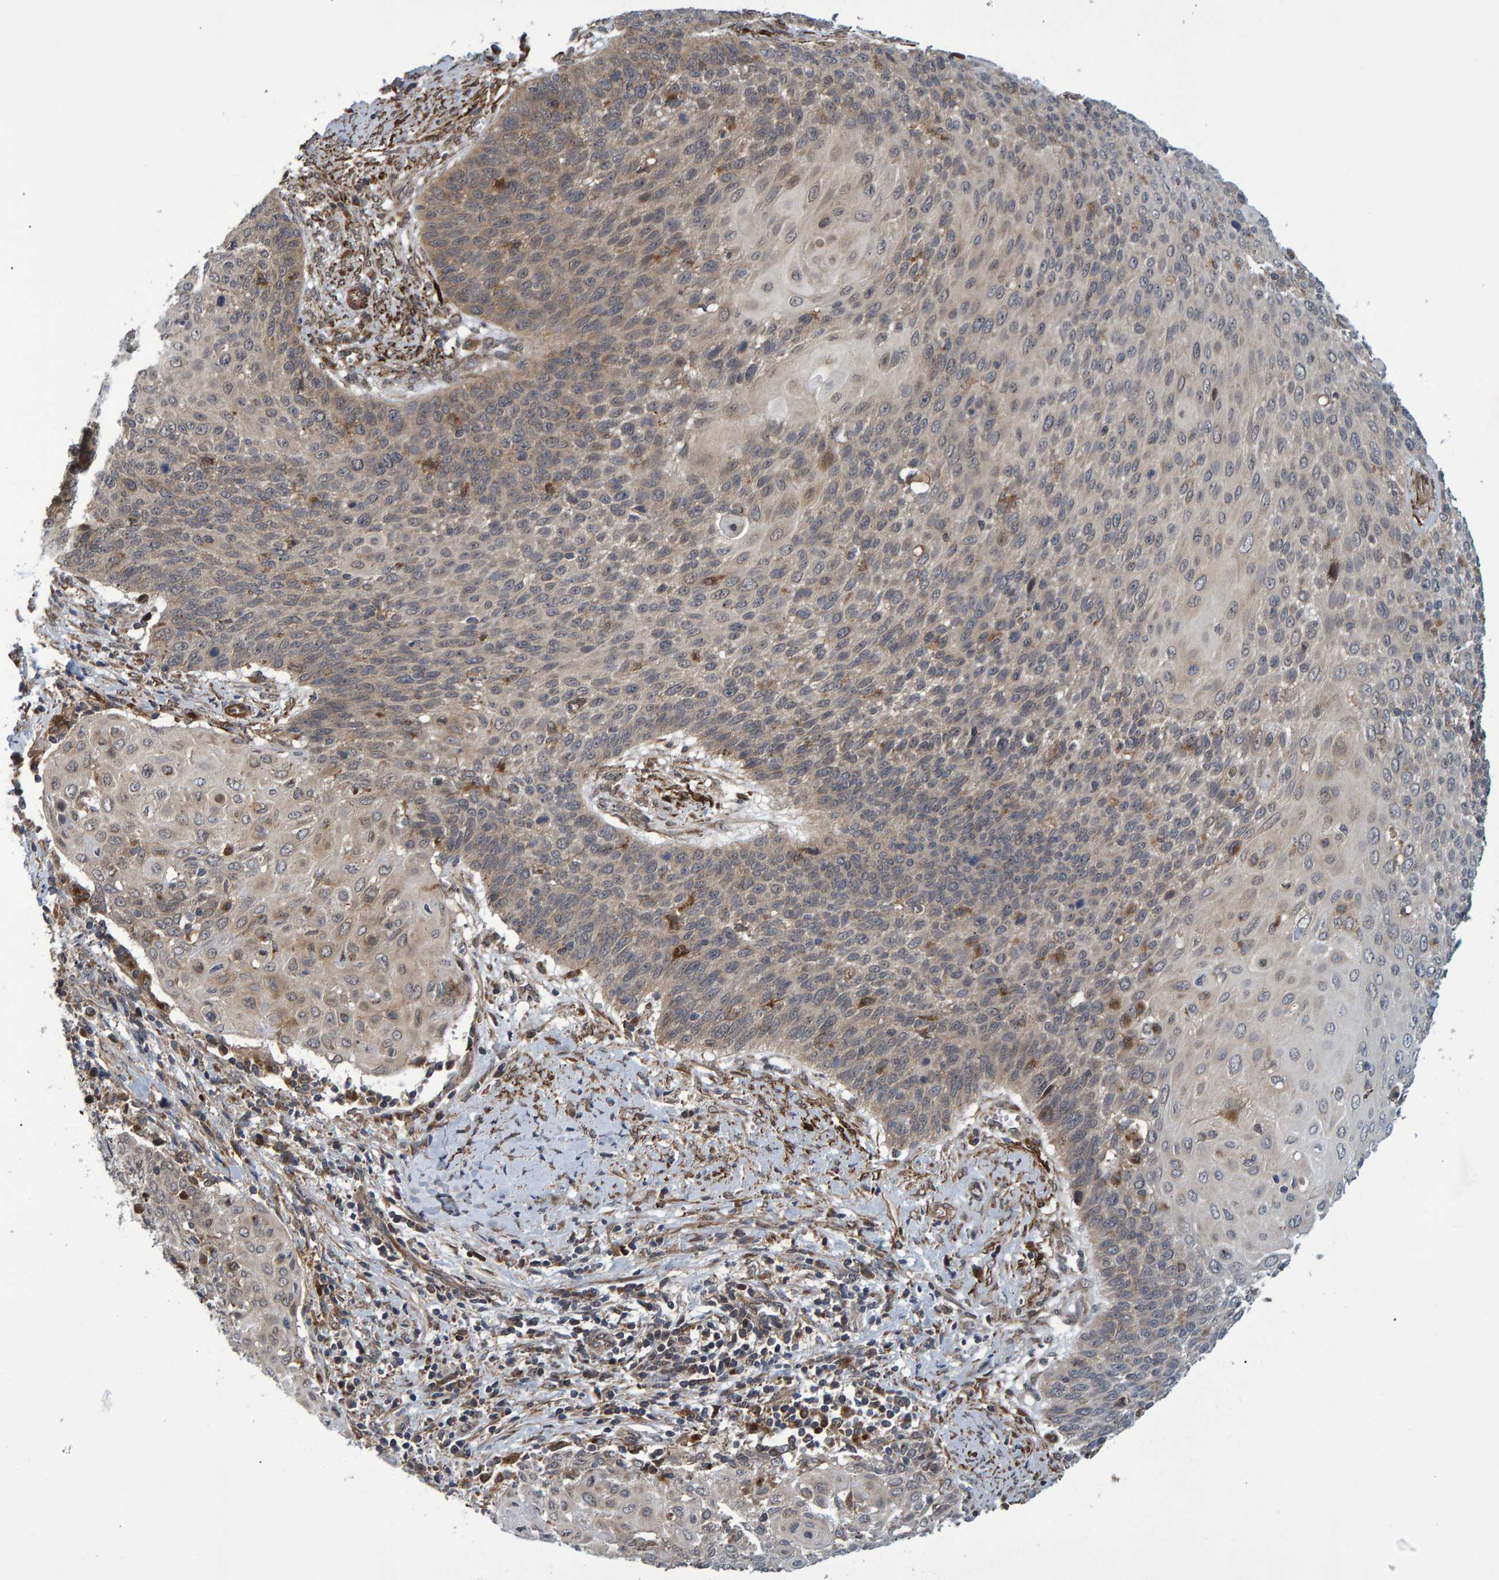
{"staining": {"intensity": "weak", "quantity": "<25%", "location": "cytoplasmic/membranous"}, "tissue": "cervical cancer", "cell_type": "Tumor cells", "image_type": "cancer", "snomed": [{"axis": "morphology", "description": "Squamous cell carcinoma, NOS"}, {"axis": "topography", "description": "Cervix"}], "caption": "Image shows no significant protein positivity in tumor cells of cervical cancer (squamous cell carcinoma). (DAB (3,3'-diaminobenzidine) immunohistochemistry (IHC) visualized using brightfield microscopy, high magnification).", "gene": "ATP6V1H", "patient": {"sex": "female", "age": 39}}